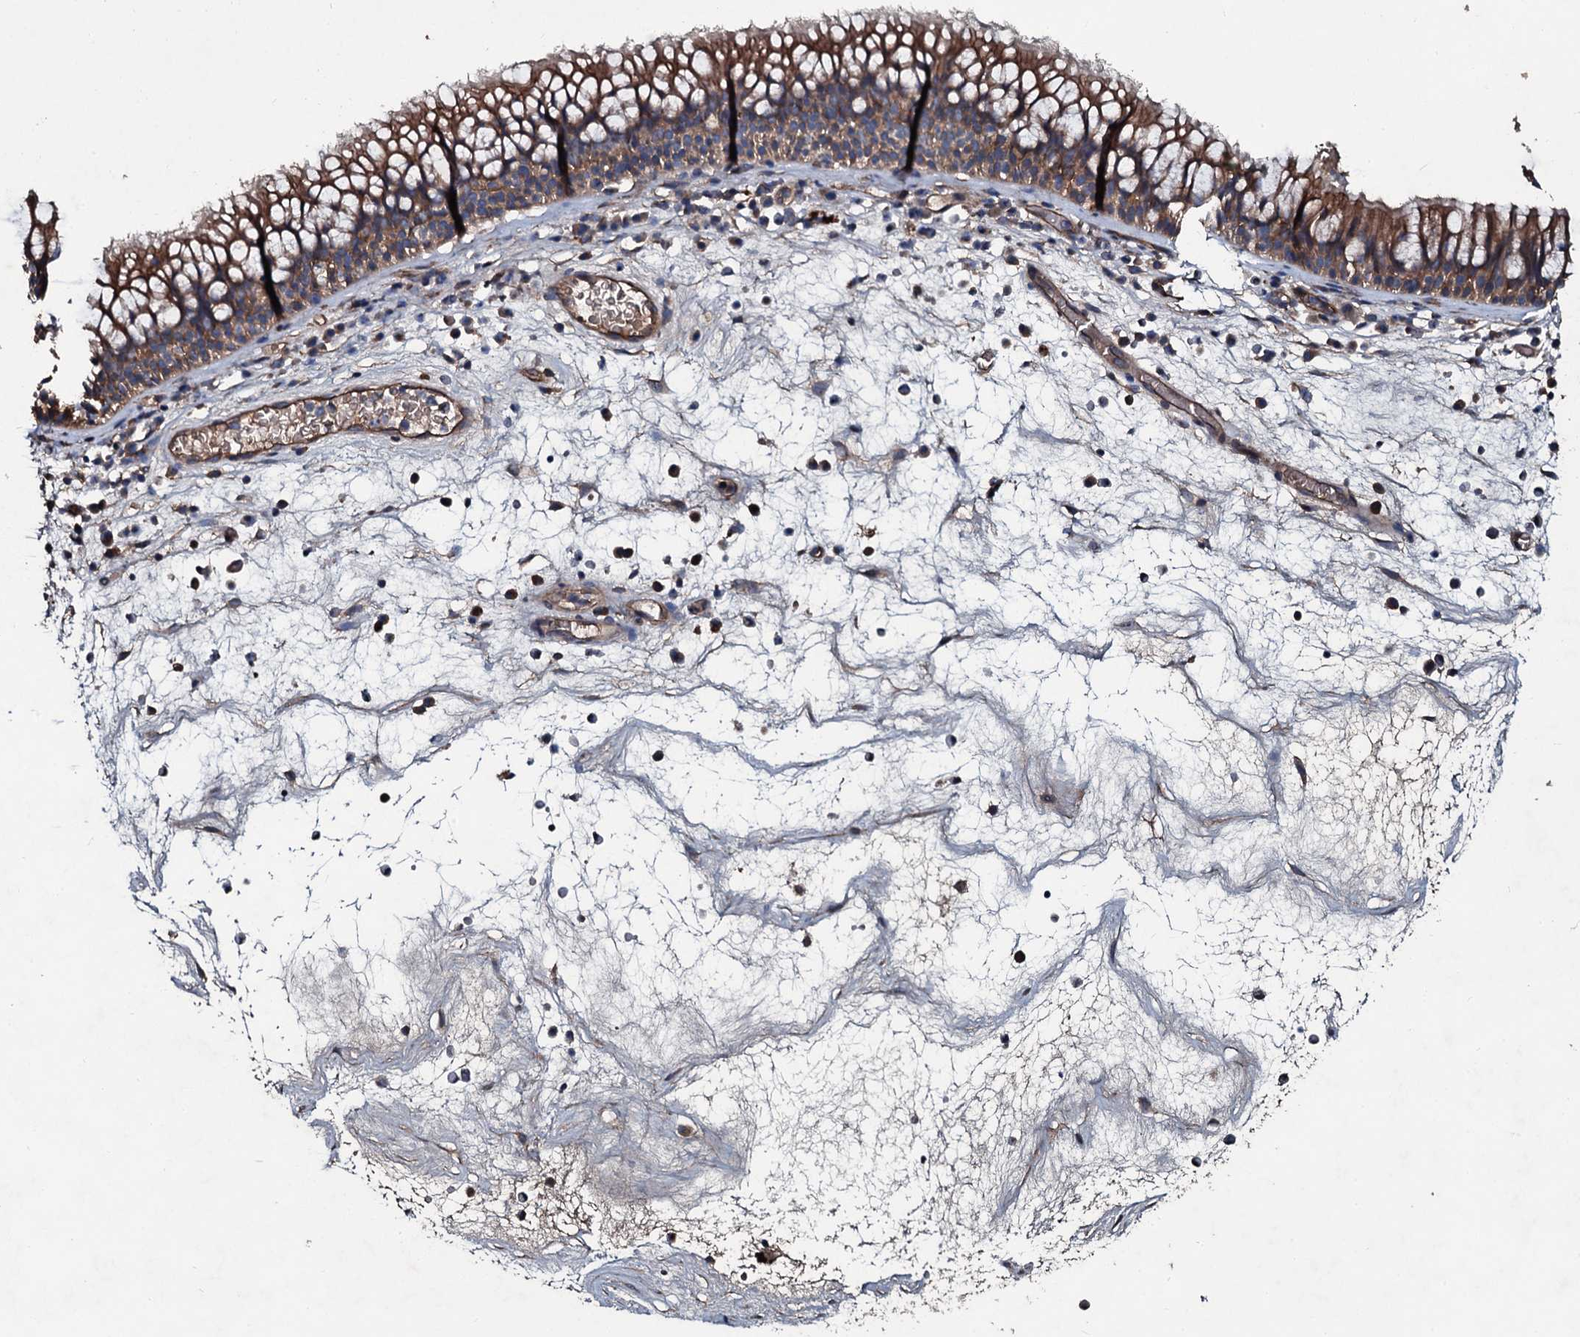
{"staining": {"intensity": "moderate", "quantity": ">75%", "location": "cytoplasmic/membranous"}, "tissue": "nasopharynx", "cell_type": "Respiratory epithelial cells", "image_type": "normal", "snomed": [{"axis": "morphology", "description": "Normal tissue, NOS"}, {"axis": "morphology", "description": "Inflammation, NOS"}, {"axis": "morphology", "description": "Malignant melanoma, Metastatic site"}, {"axis": "topography", "description": "Nasopharynx"}], "caption": "IHC image of unremarkable human nasopharynx stained for a protein (brown), which reveals medium levels of moderate cytoplasmic/membranous expression in about >75% of respiratory epithelial cells.", "gene": "DMAC2", "patient": {"sex": "male", "age": 70}}